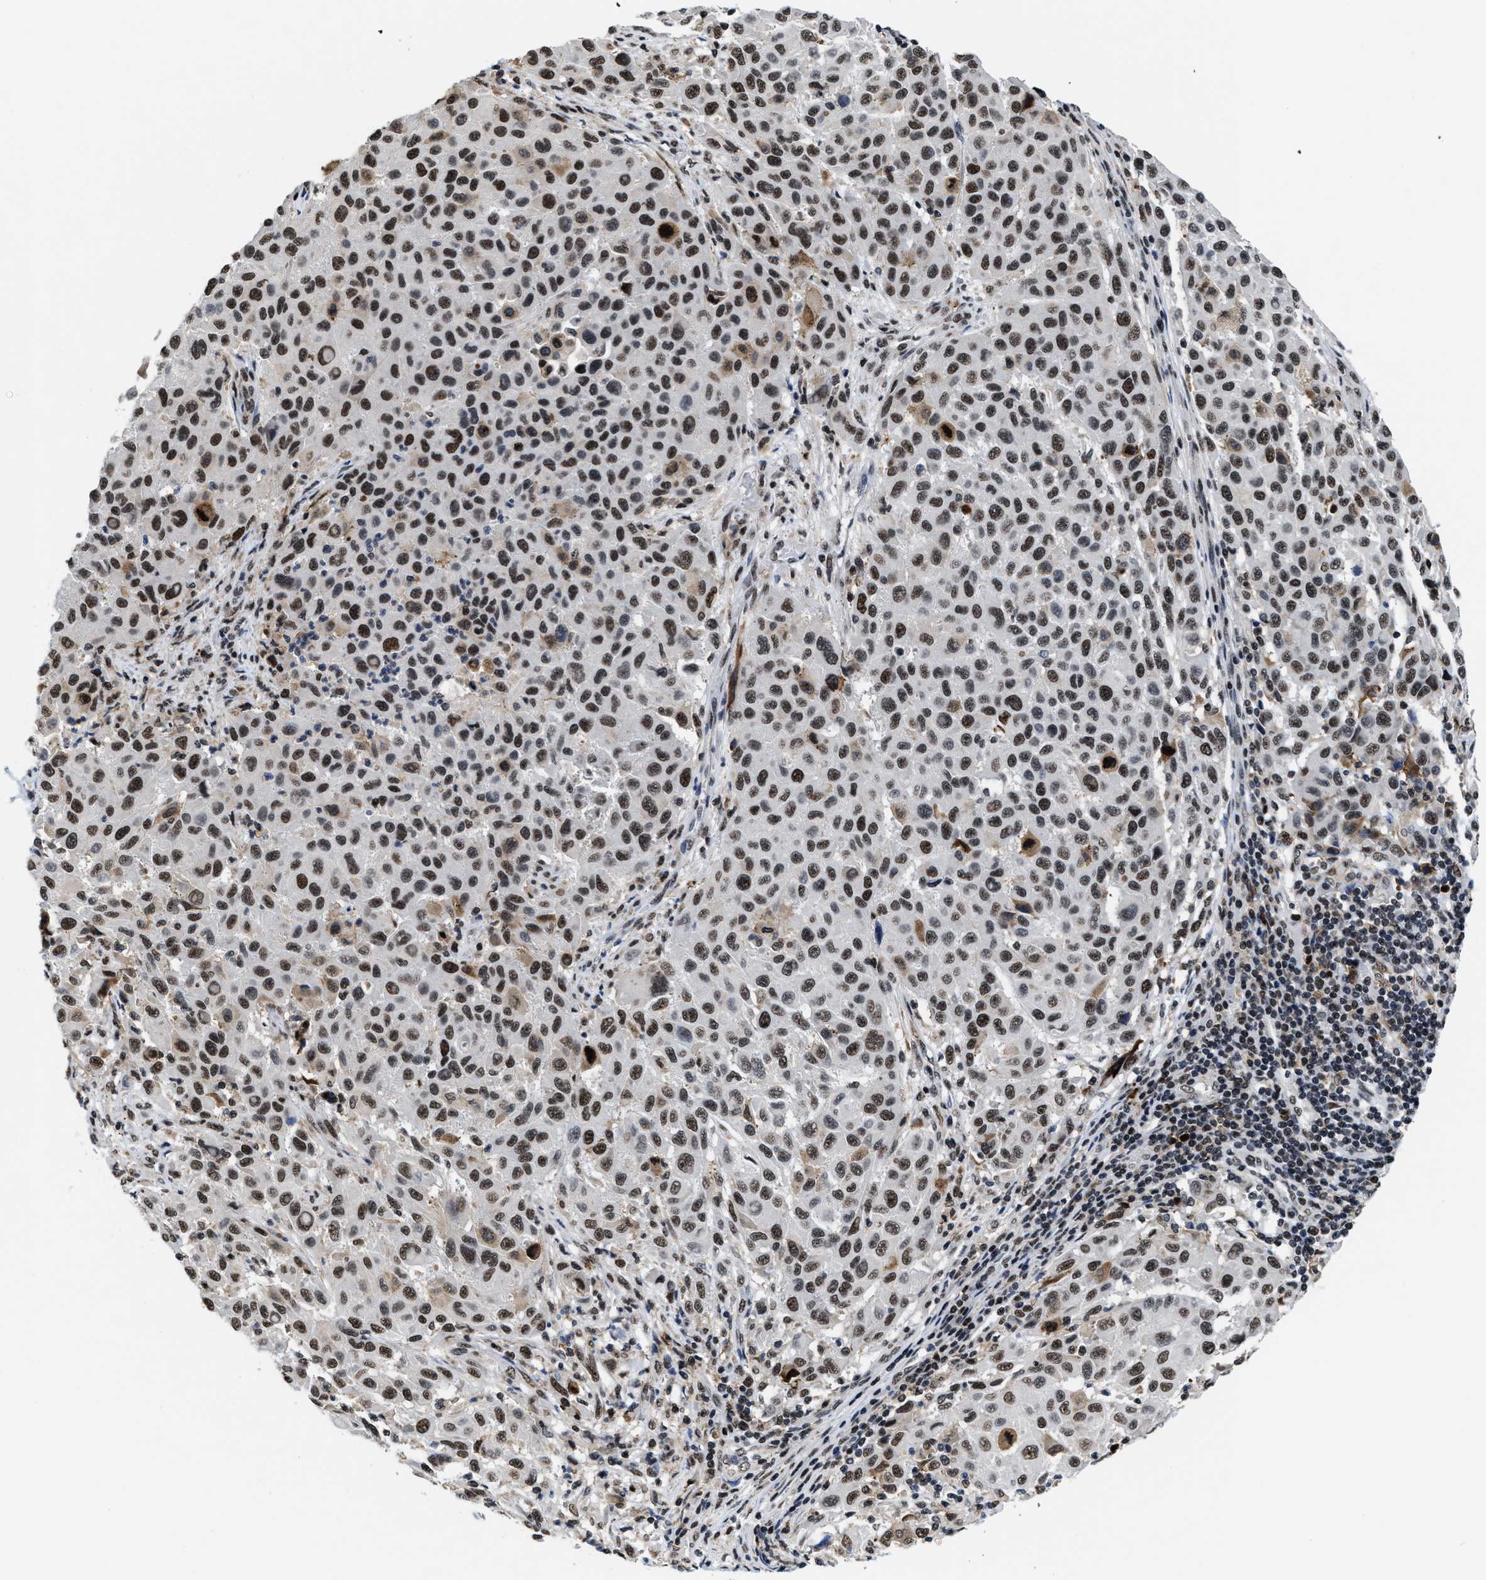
{"staining": {"intensity": "moderate", "quantity": ">75%", "location": "nuclear"}, "tissue": "melanoma", "cell_type": "Tumor cells", "image_type": "cancer", "snomed": [{"axis": "morphology", "description": "Malignant melanoma, Metastatic site"}, {"axis": "topography", "description": "Lymph node"}], "caption": "About >75% of tumor cells in melanoma show moderate nuclear protein expression as visualized by brown immunohistochemical staining.", "gene": "SUPT16H", "patient": {"sex": "male", "age": 61}}